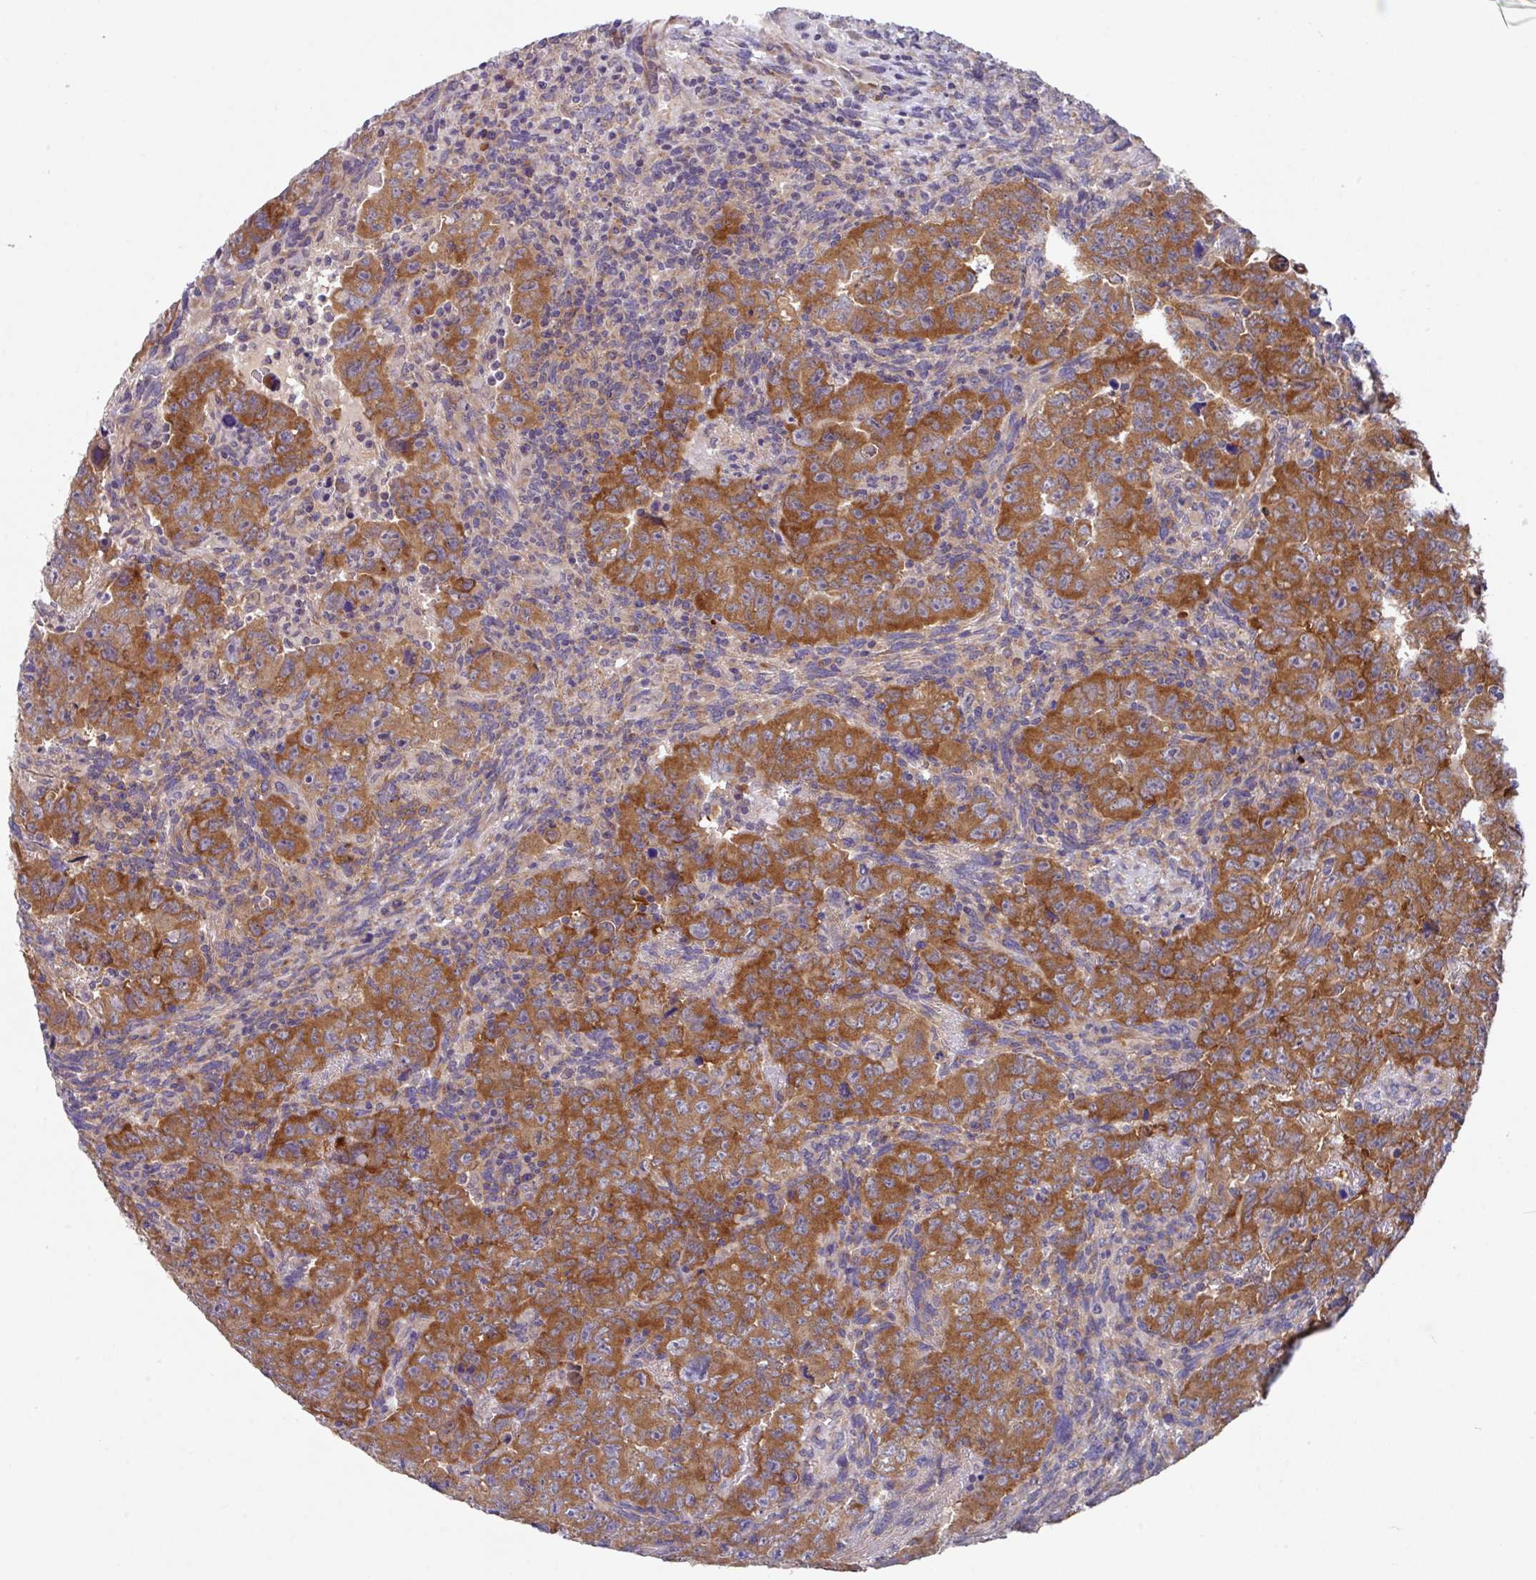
{"staining": {"intensity": "strong", "quantity": ">75%", "location": "cytoplasmic/membranous"}, "tissue": "testis cancer", "cell_type": "Tumor cells", "image_type": "cancer", "snomed": [{"axis": "morphology", "description": "Carcinoma, Embryonal, NOS"}, {"axis": "topography", "description": "Testis"}], "caption": "Human embryonal carcinoma (testis) stained with a protein marker displays strong staining in tumor cells.", "gene": "EIF4B", "patient": {"sex": "male", "age": 24}}